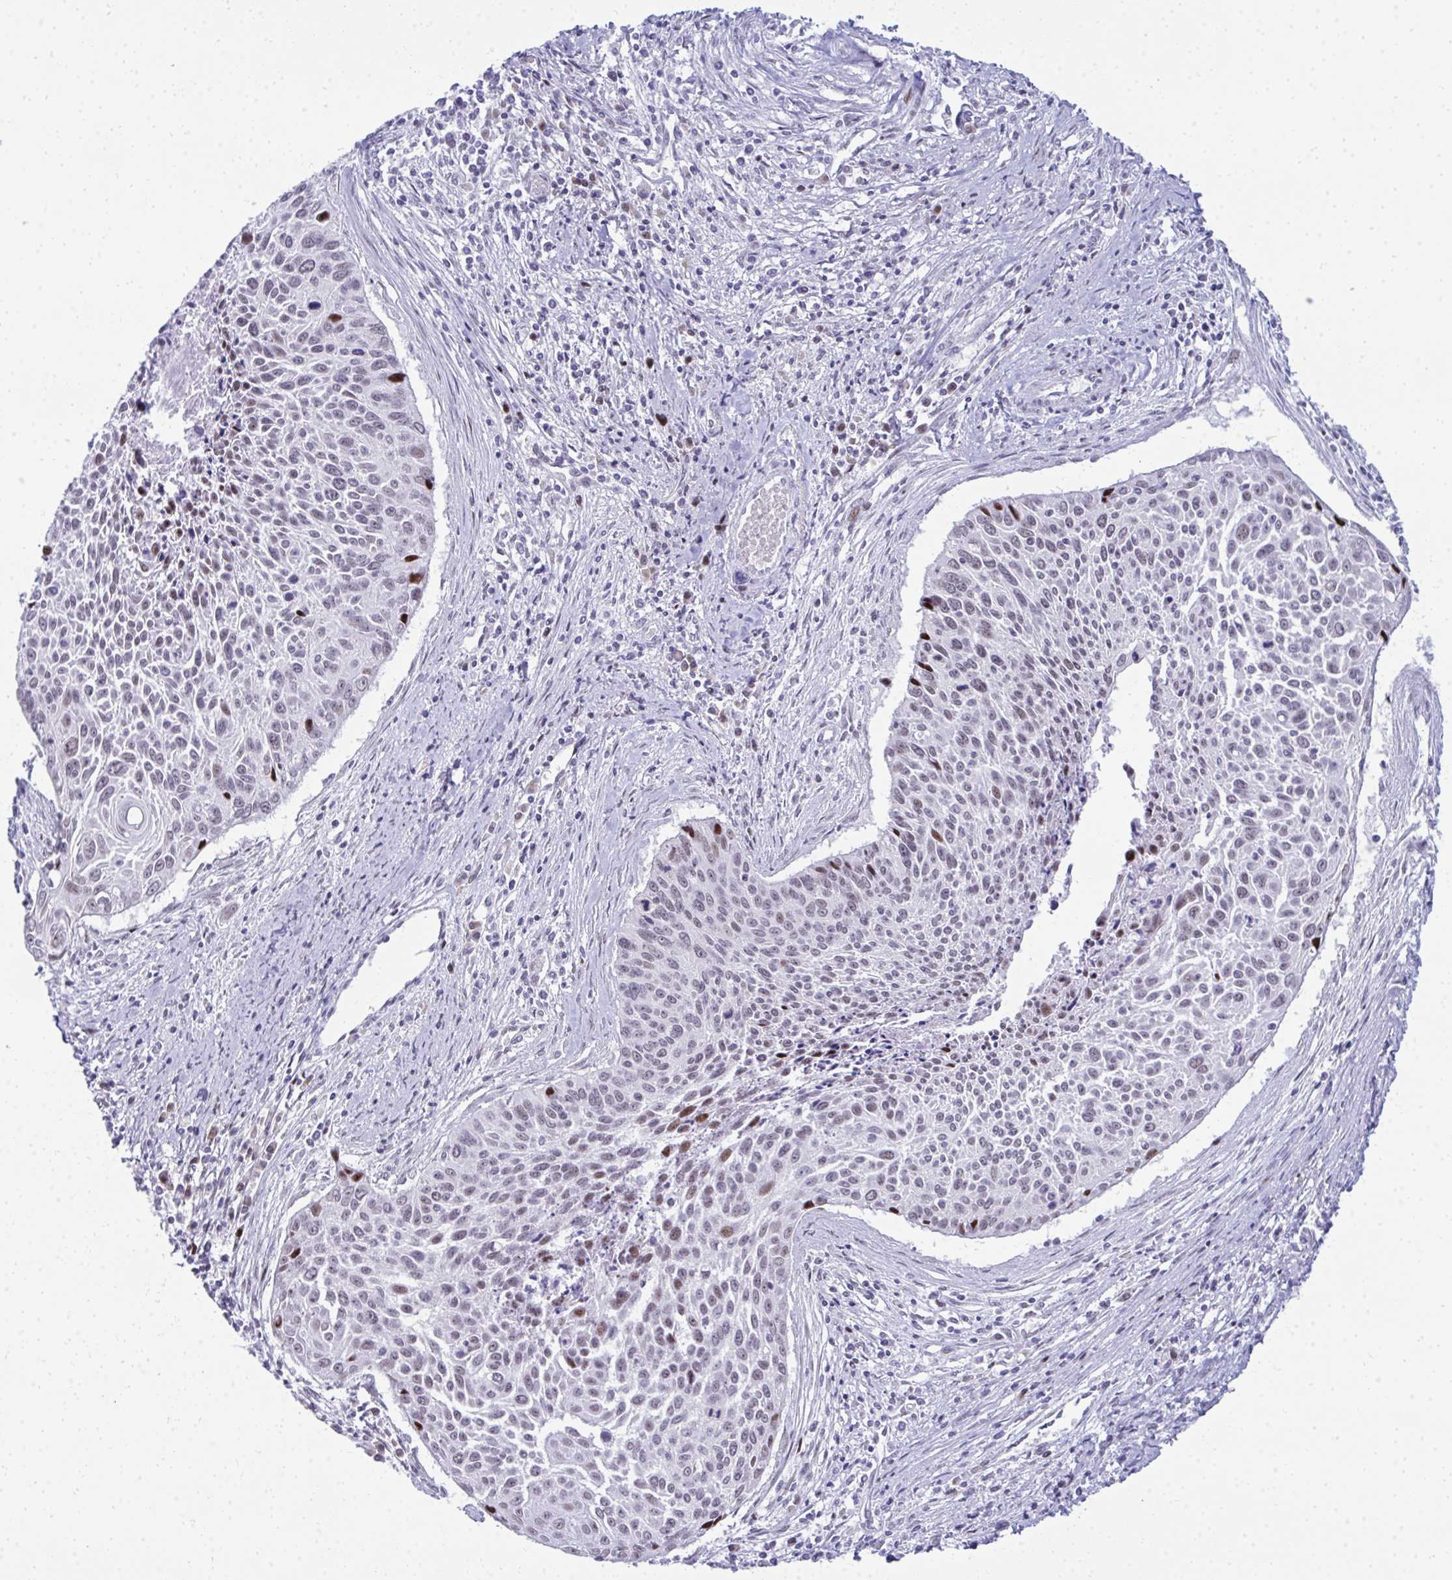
{"staining": {"intensity": "moderate", "quantity": "<25%", "location": "nuclear"}, "tissue": "cervical cancer", "cell_type": "Tumor cells", "image_type": "cancer", "snomed": [{"axis": "morphology", "description": "Squamous cell carcinoma, NOS"}, {"axis": "topography", "description": "Cervix"}], "caption": "Immunohistochemical staining of human cervical squamous cell carcinoma demonstrates low levels of moderate nuclear positivity in about <25% of tumor cells.", "gene": "GLDN", "patient": {"sex": "female", "age": 55}}